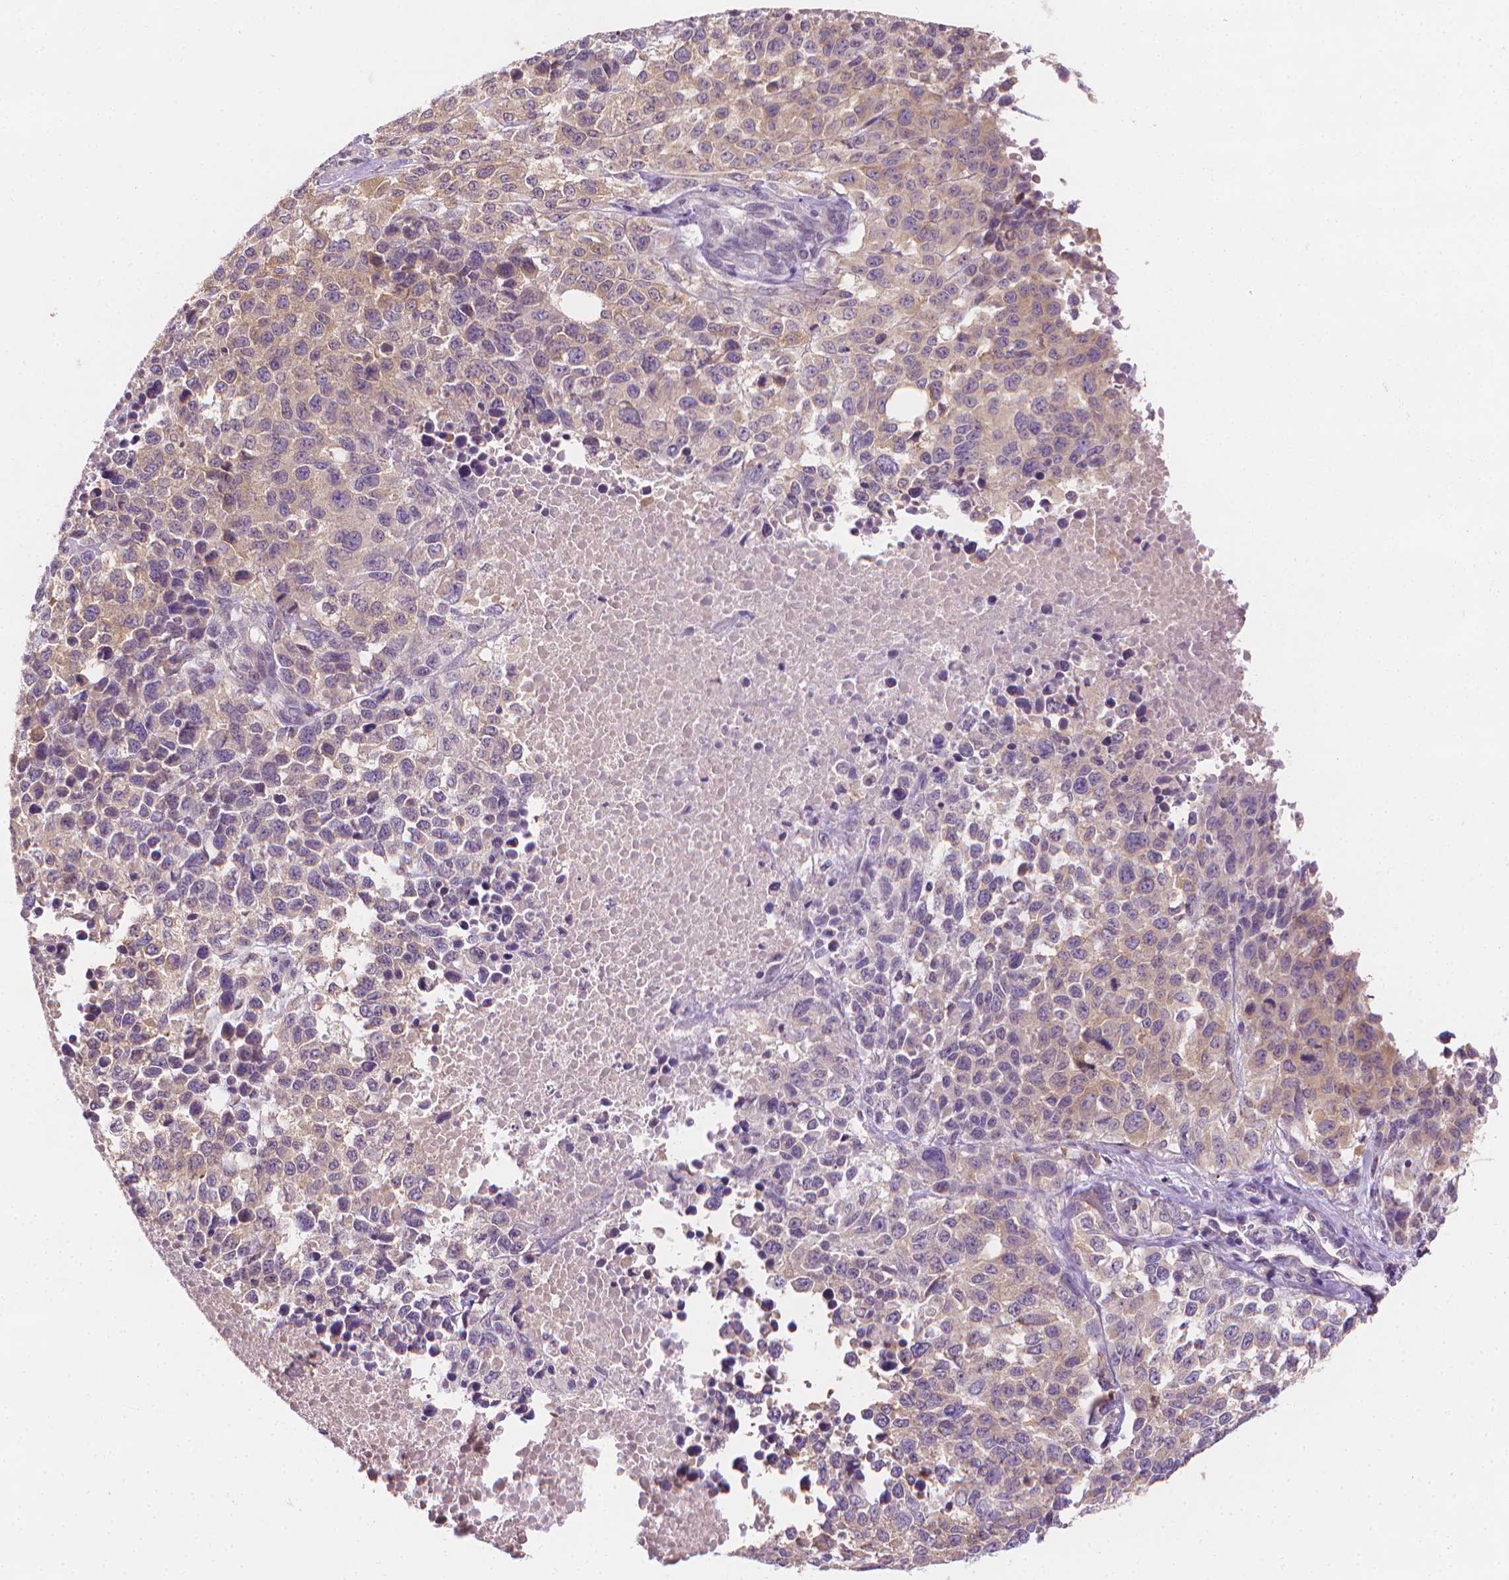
{"staining": {"intensity": "weak", "quantity": "<25%", "location": "cytoplasmic/membranous"}, "tissue": "melanoma", "cell_type": "Tumor cells", "image_type": "cancer", "snomed": [{"axis": "morphology", "description": "Malignant melanoma, Metastatic site"}, {"axis": "topography", "description": "Skin"}], "caption": "Melanoma was stained to show a protein in brown. There is no significant staining in tumor cells.", "gene": "FASN", "patient": {"sex": "male", "age": 84}}